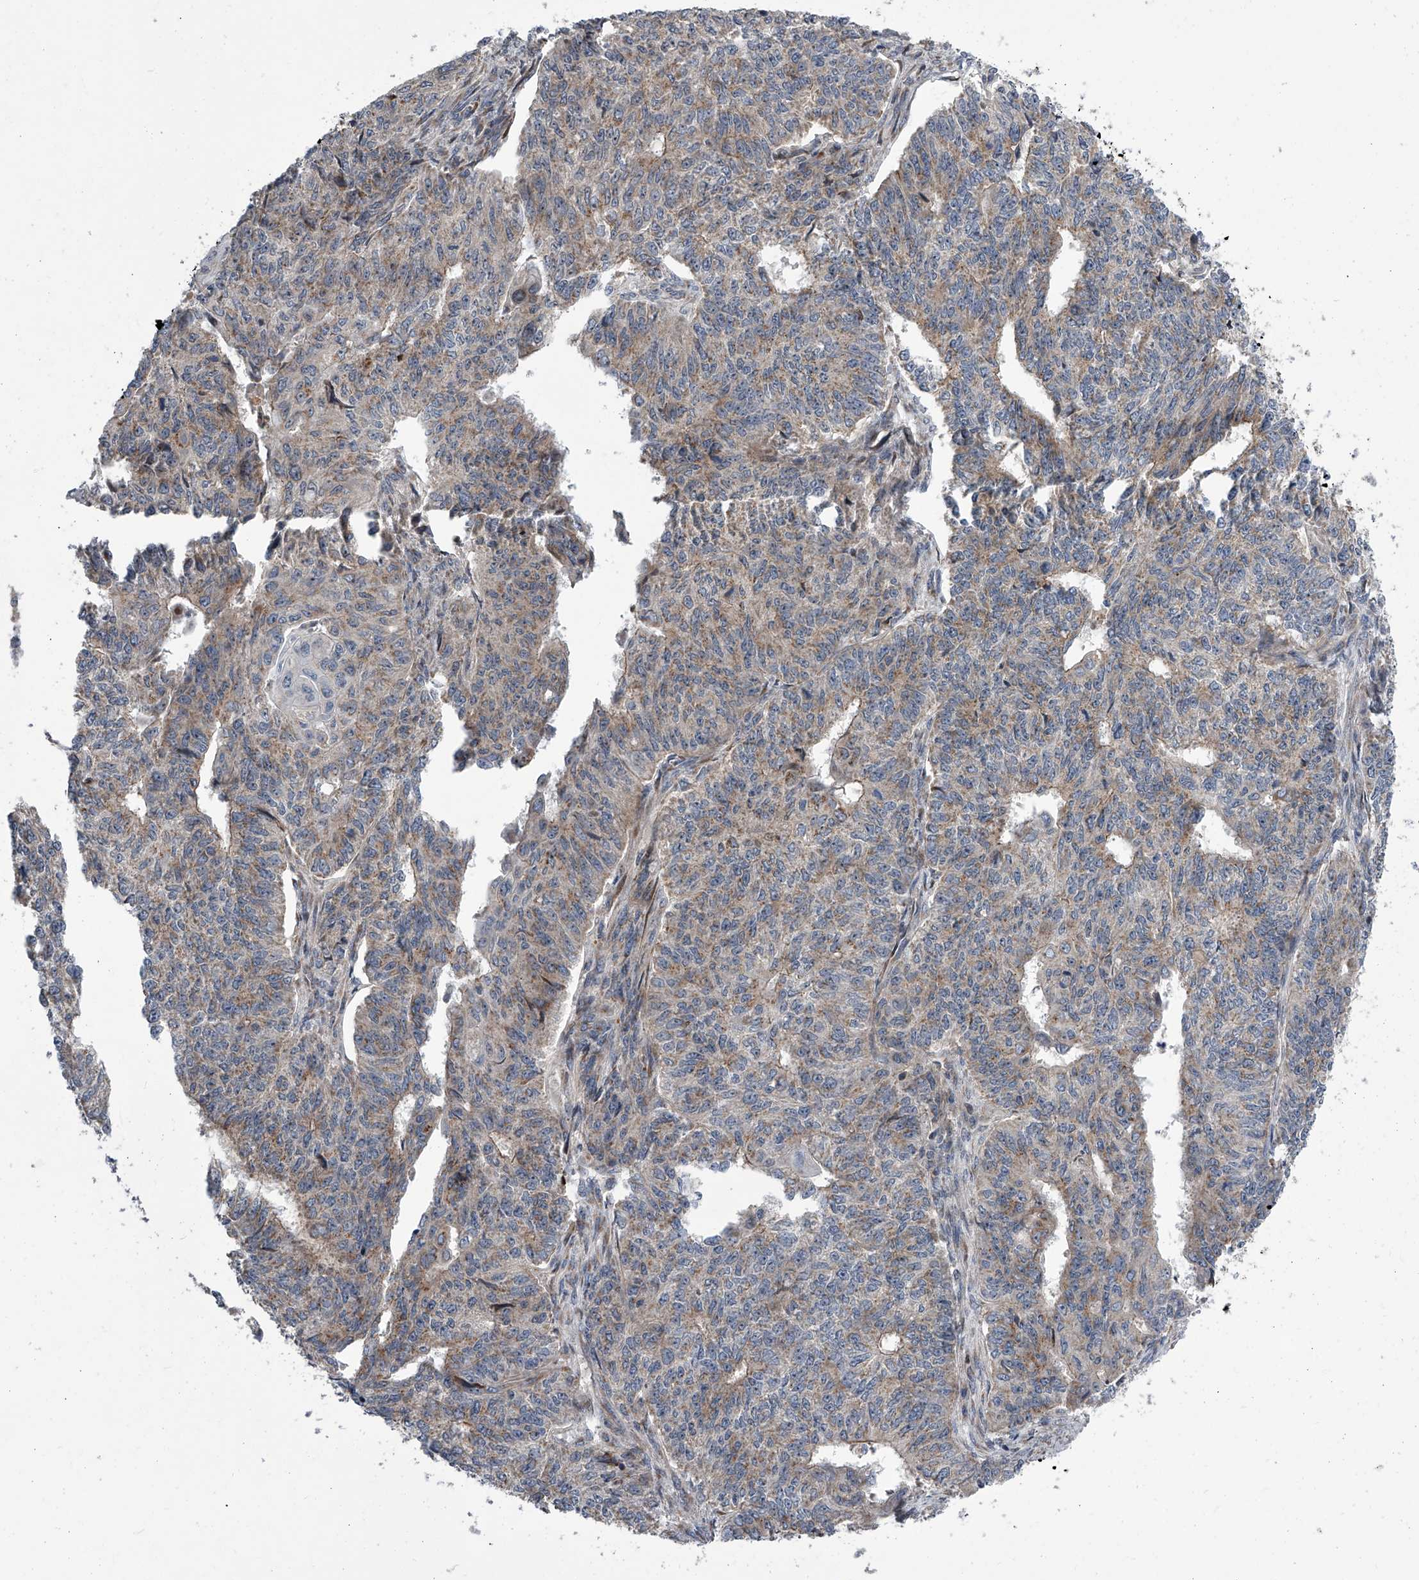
{"staining": {"intensity": "weak", "quantity": ">75%", "location": "cytoplasmic/membranous"}, "tissue": "endometrial cancer", "cell_type": "Tumor cells", "image_type": "cancer", "snomed": [{"axis": "morphology", "description": "Adenocarcinoma, NOS"}, {"axis": "topography", "description": "Endometrium"}], "caption": "An image of human endometrial cancer (adenocarcinoma) stained for a protein demonstrates weak cytoplasmic/membranous brown staining in tumor cells.", "gene": "DLGAP2", "patient": {"sex": "female", "age": 32}}